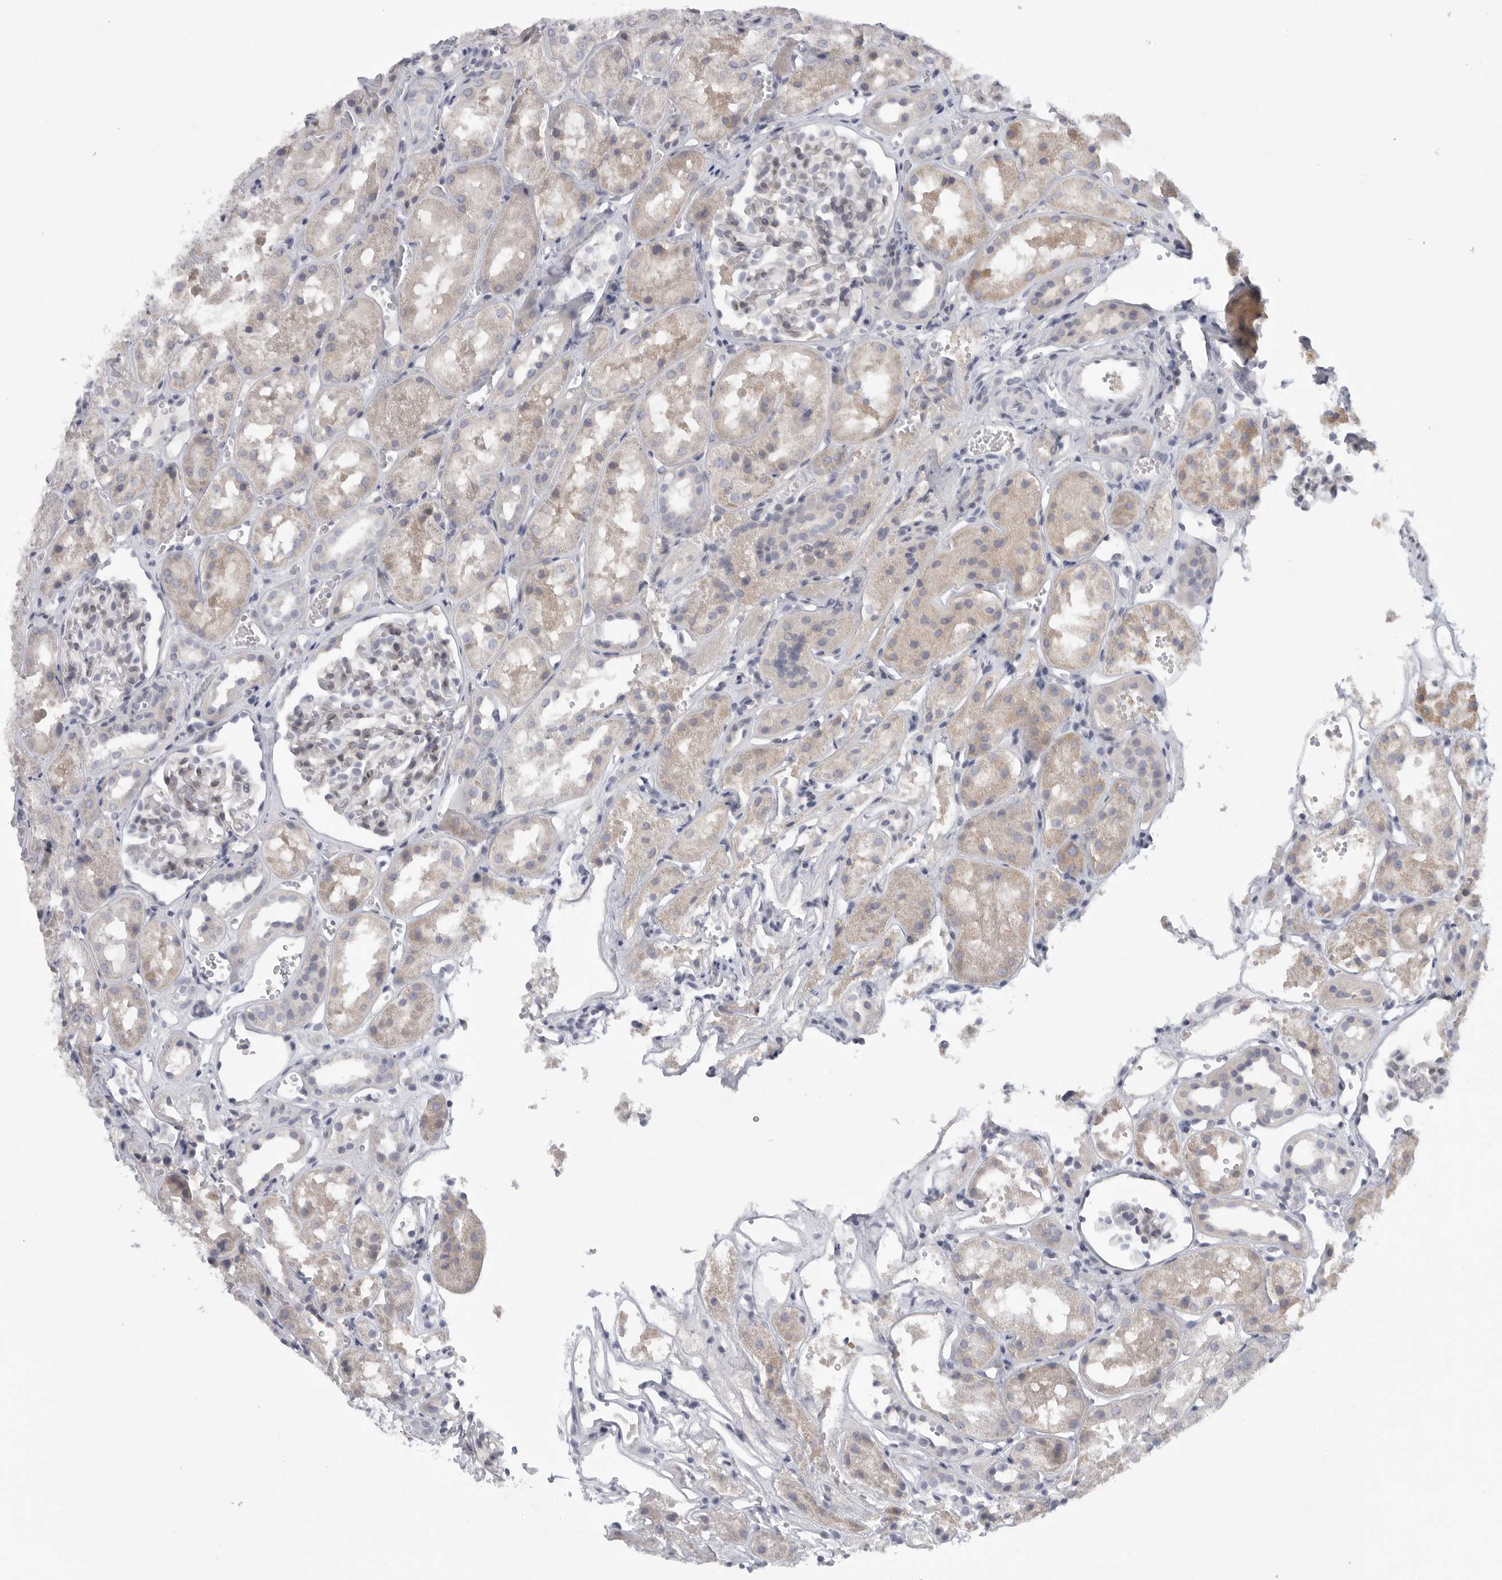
{"staining": {"intensity": "negative", "quantity": "none", "location": "none"}, "tissue": "kidney", "cell_type": "Cells in glomeruli", "image_type": "normal", "snomed": [{"axis": "morphology", "description": "Normal tissue, NOS"}, {"axis": "topography", "description": "Kidney"}], "caption": "This micrograph is of unremarkable kidney stained with immunohistochemistry (IHC) to label a protein in brown with the nuclei are counter-stained blue. There is no positivity in cells in glomeruli.", "gene": "TMEM69", "patient": {"sex": "male", "age": 16}}